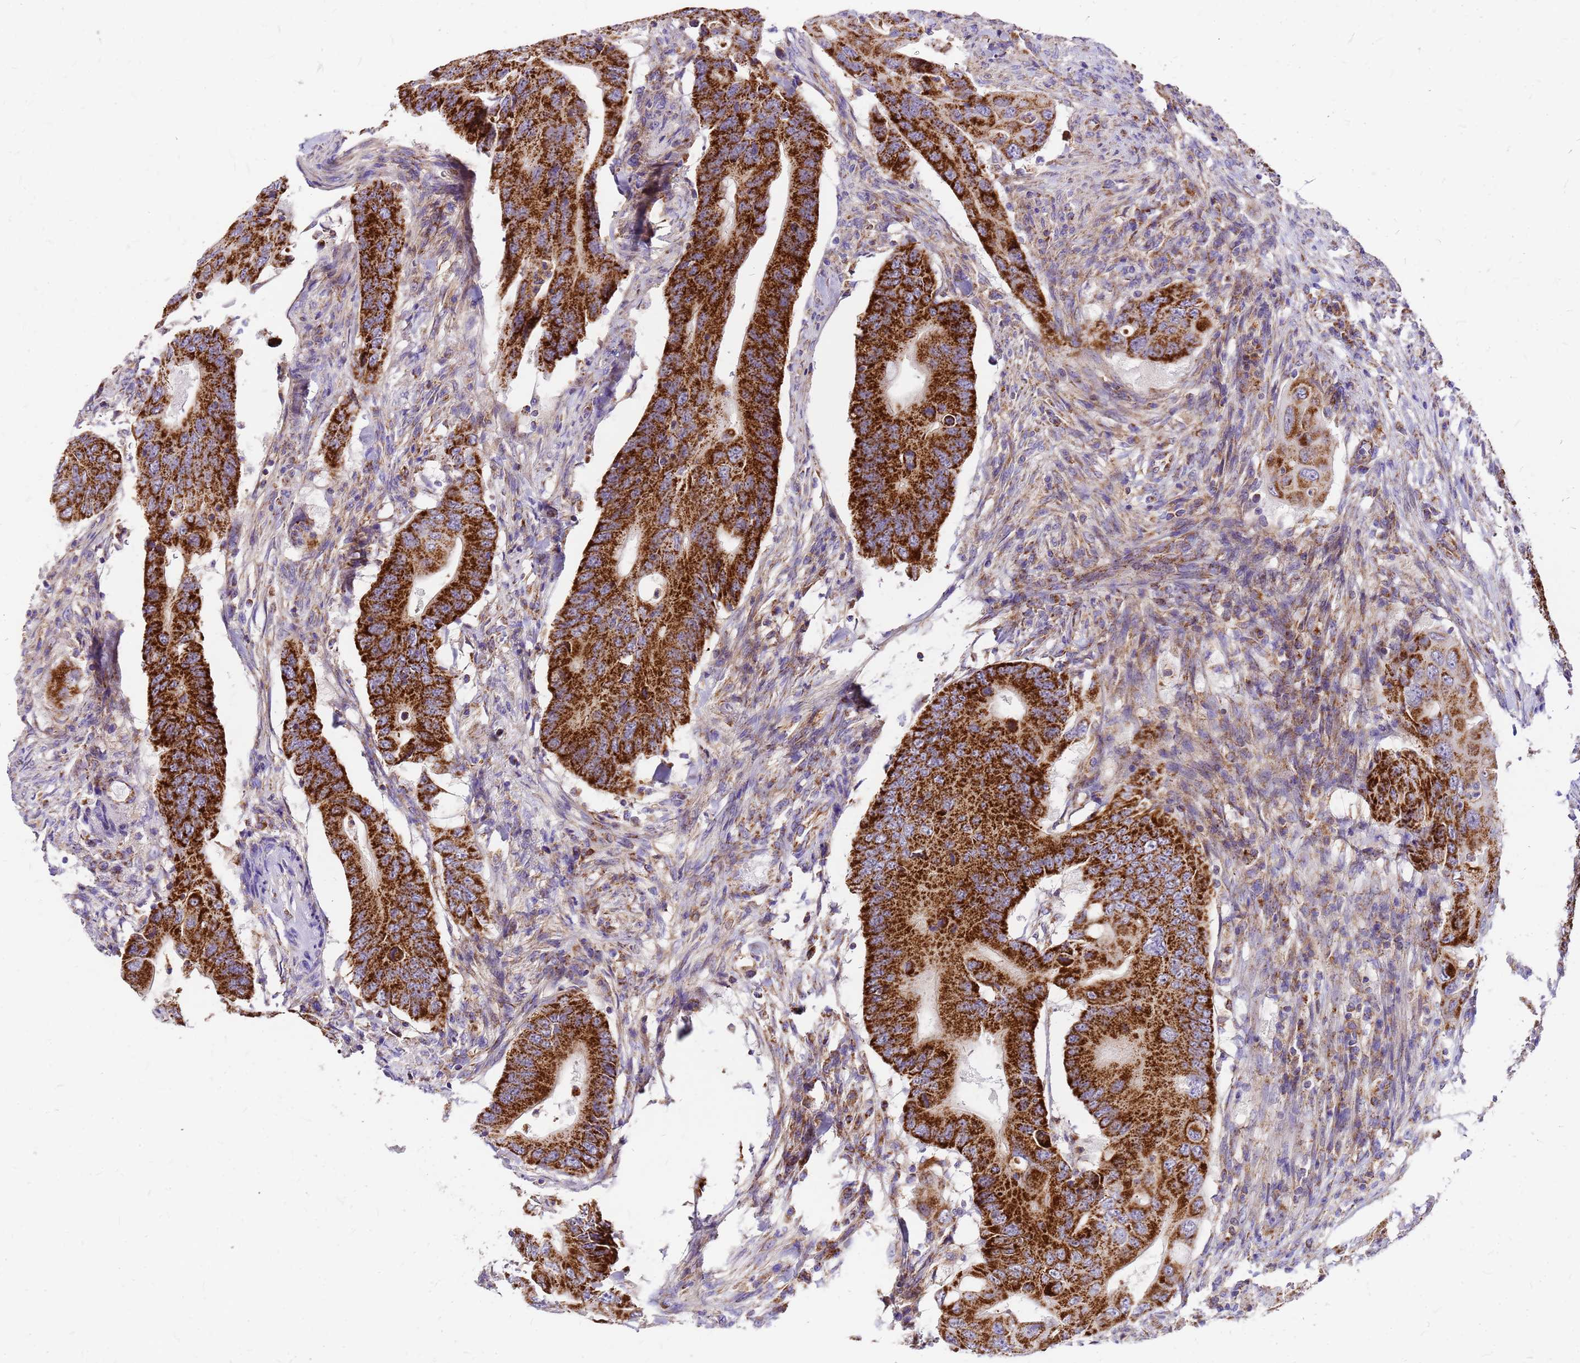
{"staining": {"intensity": "strong", "quantity": ">75%", "location": "cytoplasmic/membranous"}, "tissue": "colorectal cancer", "cell_type": "Tumor cells", "image_type": "cancer", "snomed": [{"axis": "morphology", "description": "Adenocarcinoma, NOS"}, {"axis": "topography", "description": "Colon"}], "caption": "The image reveals a brown stain indicating the presence of a protein in the cytoplasmic/membranous of tumor cells in colorectal cancer (adenocarcinoma).", "gene": "MRPS26", "patient": {"sex": "male", "age": 71}}